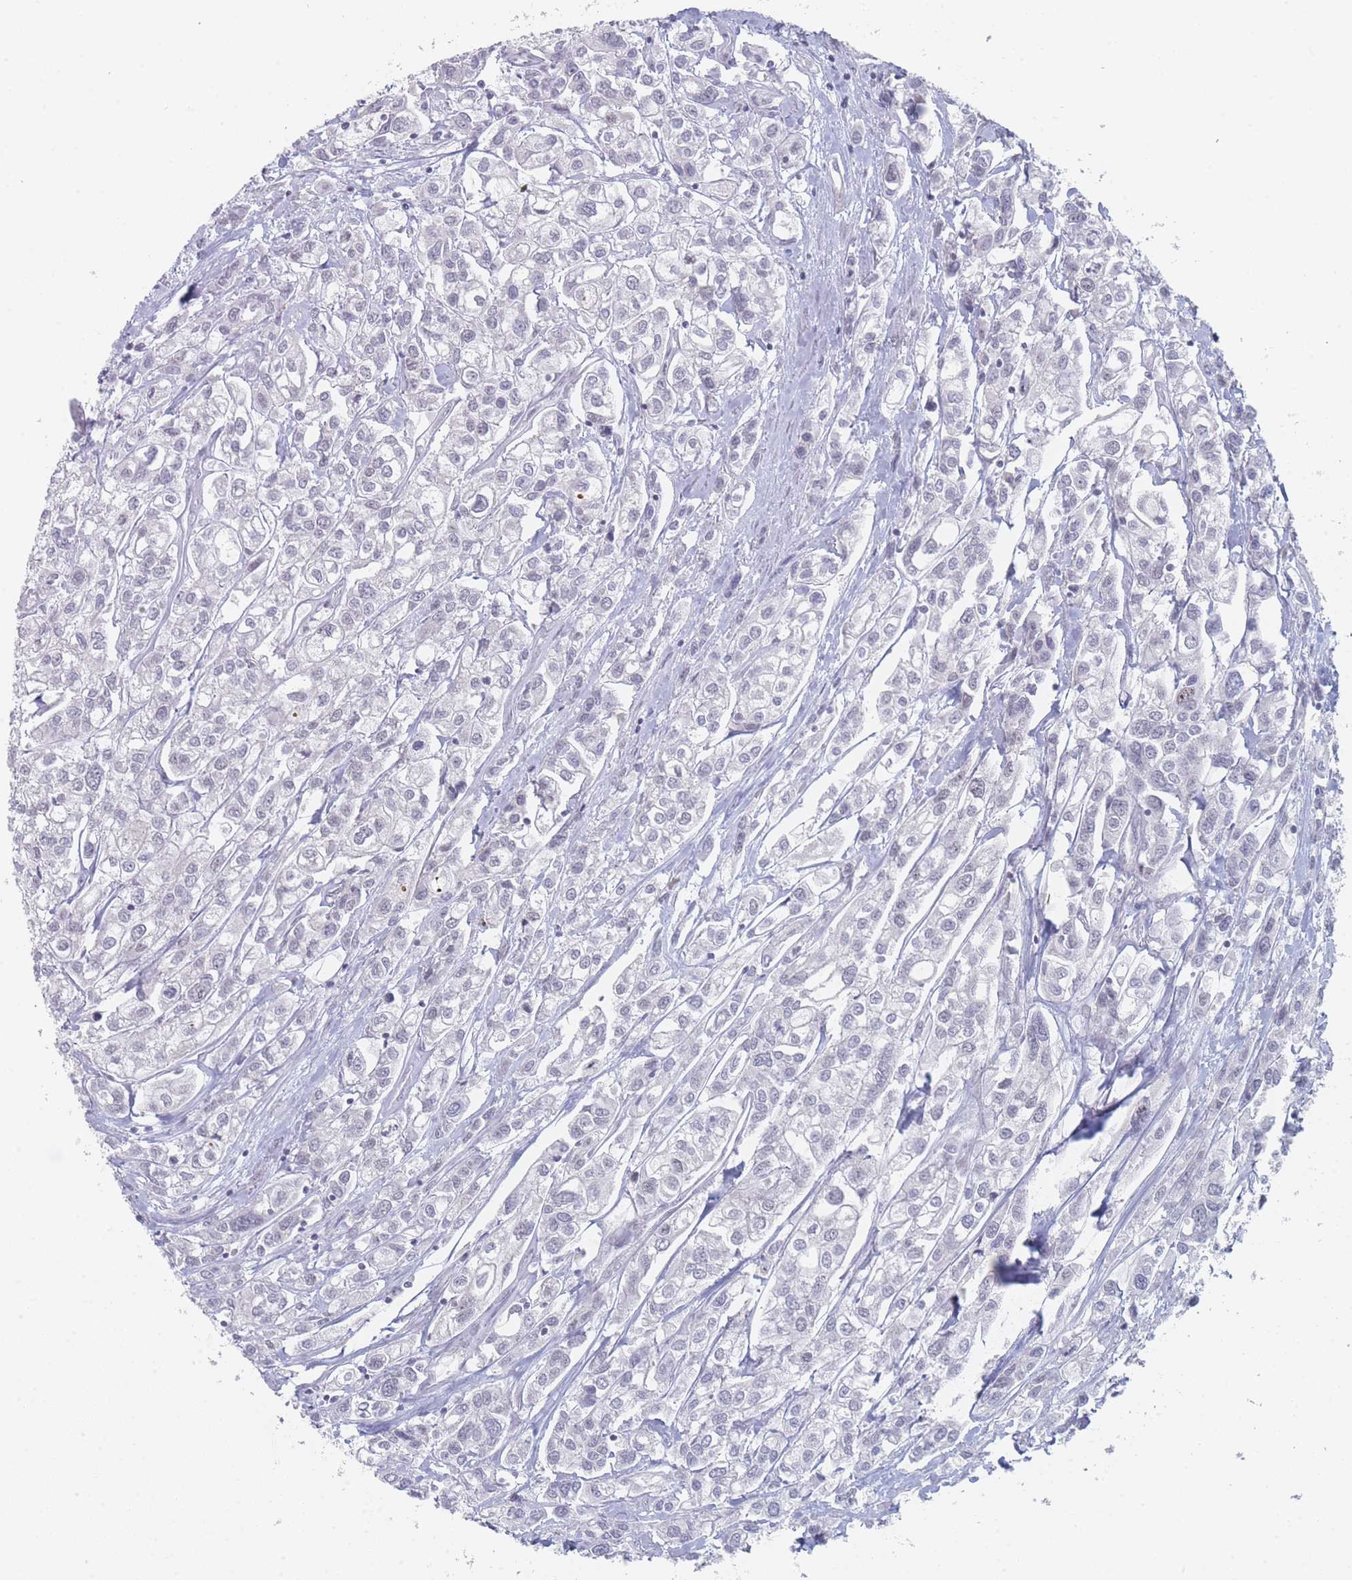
{"staining": {"intensity": "negative", "quantity": "none", "location": "none"}, "tissue": "urothelial cancer", "cell_type": "Tumor cells", "image_type": "cancer", "snomed": [{"axis": "morphology", "description": "Urothelial carcinoma, High grade"}, {"axis": "topography", "description": "Urinary bladder"}], "caption": "Tumor cells show no significant protein positivity in urothelial cancer. (Stains: DAB IHC with hematoxylin counter stain, Microscopy: brightfield microscopy at high magnification).", "gene": "RNF8", "patient": {"sex": "male", "age": 67}}